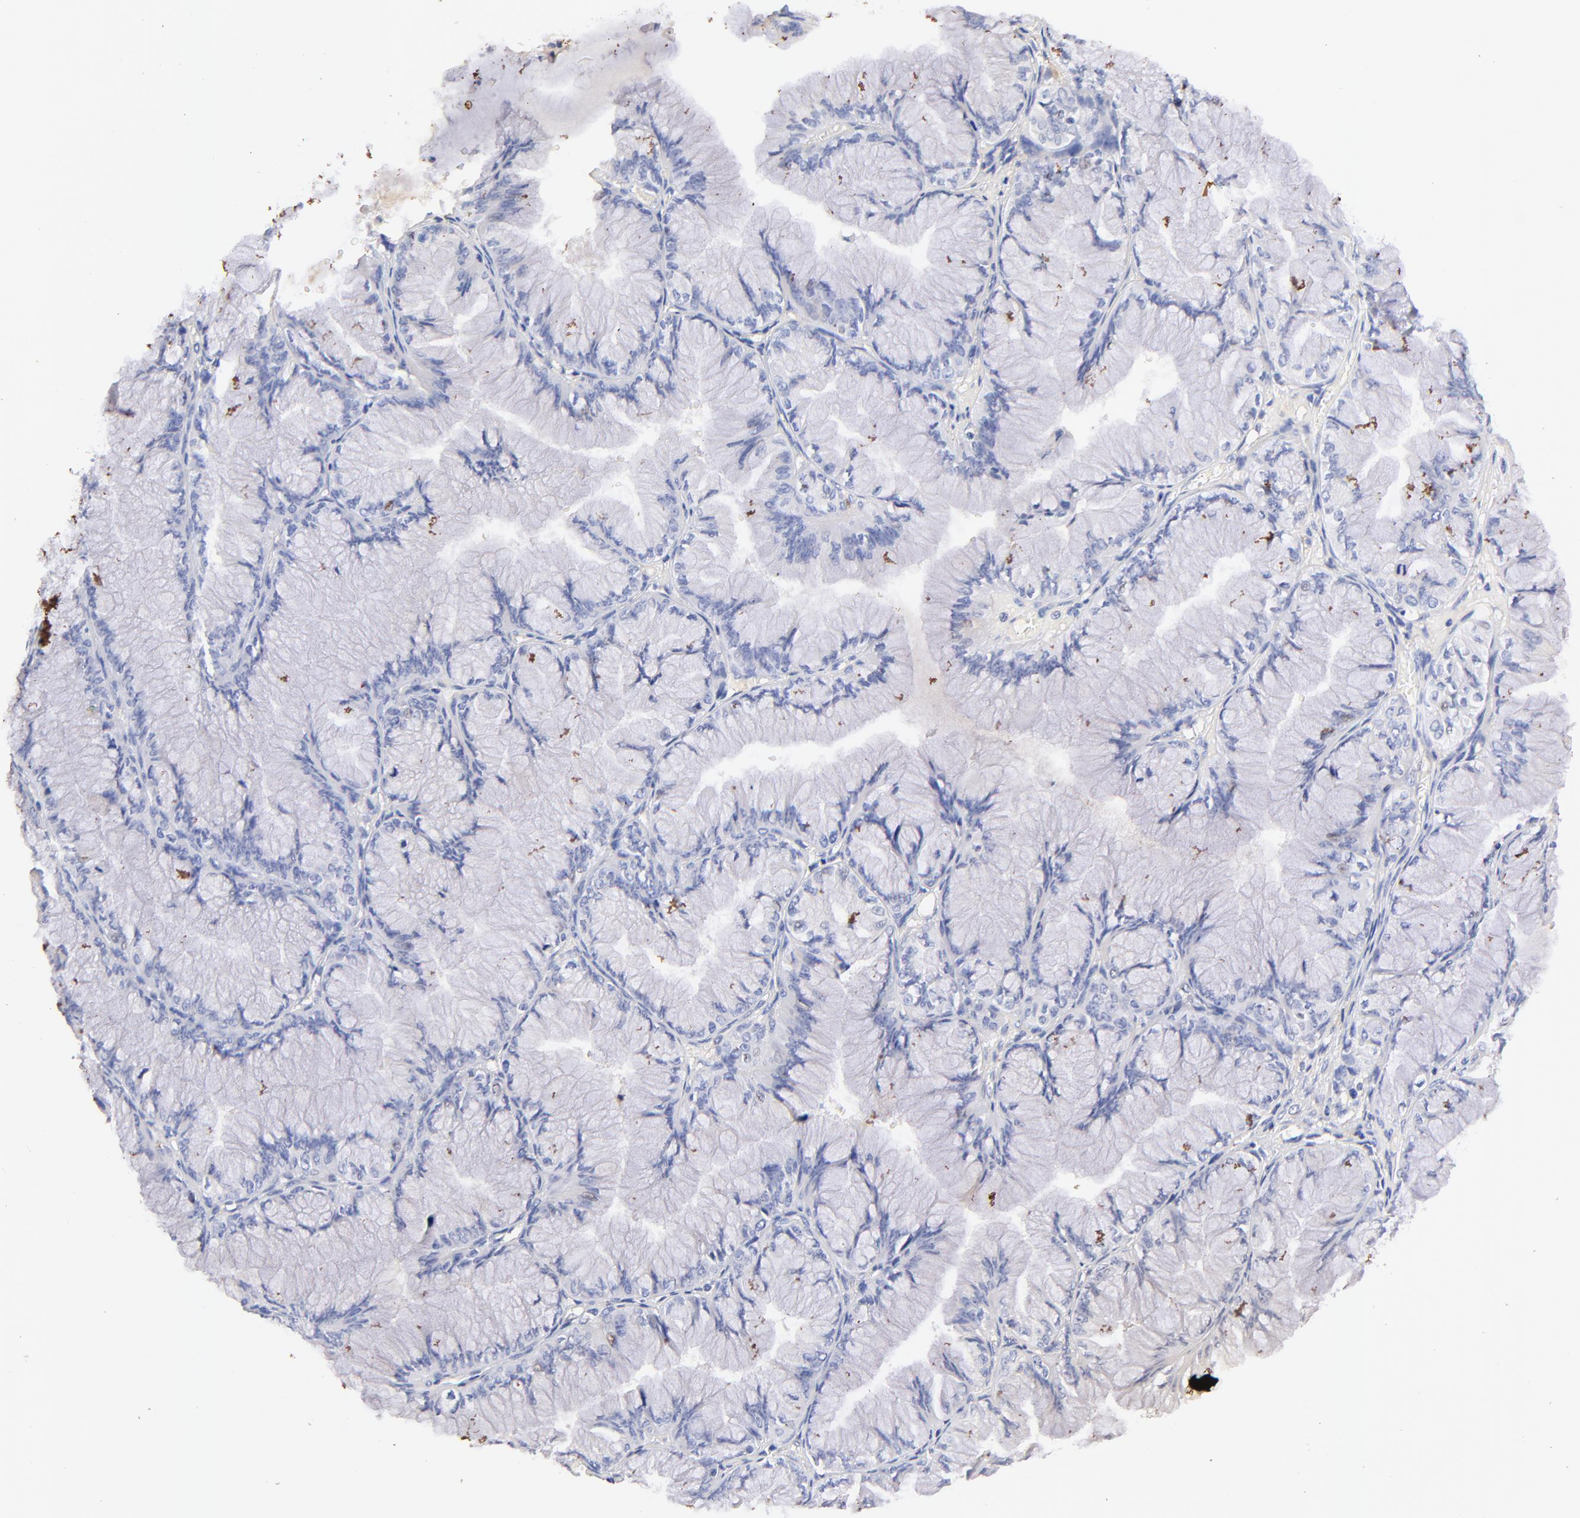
{"staining": {"intensity": "negative", "quantity": "none", "location": "none"}, "tissue": "ovarian cancer", "cell_type": "Tumor cells", "image_type": "cancer", "snomed": [{"axis": "morphology", "description": "Cystadenocarcinoma, mucinous, NOS"}, {"axis": "topography", "description": "Ovary"}], "caption": "A photomicrograph of ovarian mucinous cystadenocarcinoma stained for a protein displays no brown staining in tumor cells. (Brightfield microscopy of DAB (3,3'-diaminobenzidine) immunohistochemistry at high magnification).", "gene": "IGLV7-43", "patient": {"sex": "female", "age": 63}}